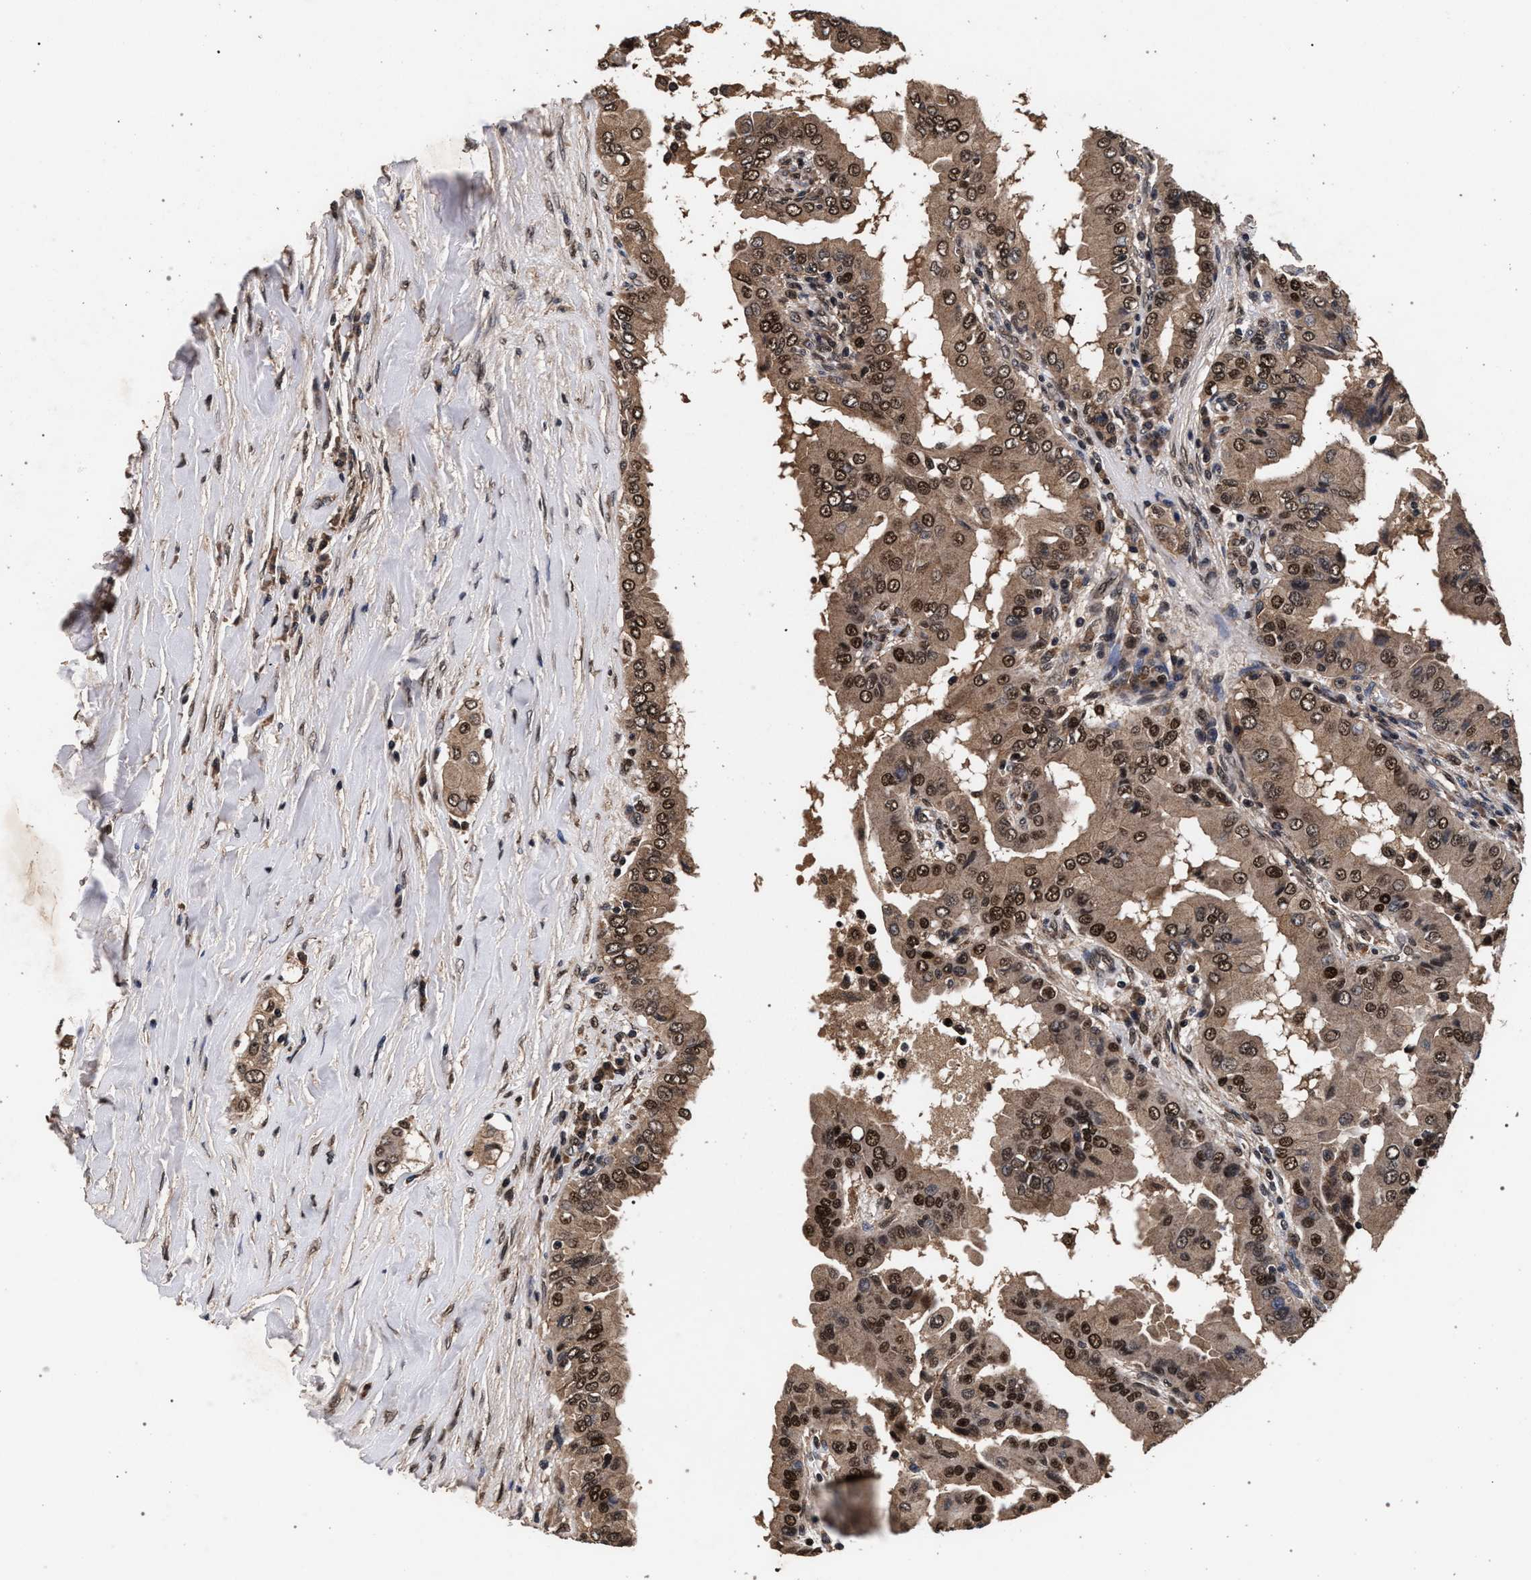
{"staining": {"intensity": "strong", "quantity": ">75%", "location": "cytoplasmic/membranous,nuclear"}, "tissue": "thyroid cancer", "cell_type": "Tumor cells", "image_type": "cancer", "snomed": [{"axis": "morphology", "description": "Papillary adenocarcinoma, NOS"}, {"axis": "topography", "description": "Thyroid gland"}], "caption": "Thyroid cancer was stained to show a protein in brown. There is high levels of strong cytoplasmic/membranous and nuclear expression in approximately >75% of tumor cells.", "gene": "ACOX1", "patient": {"sex": "male", "age": 33}}